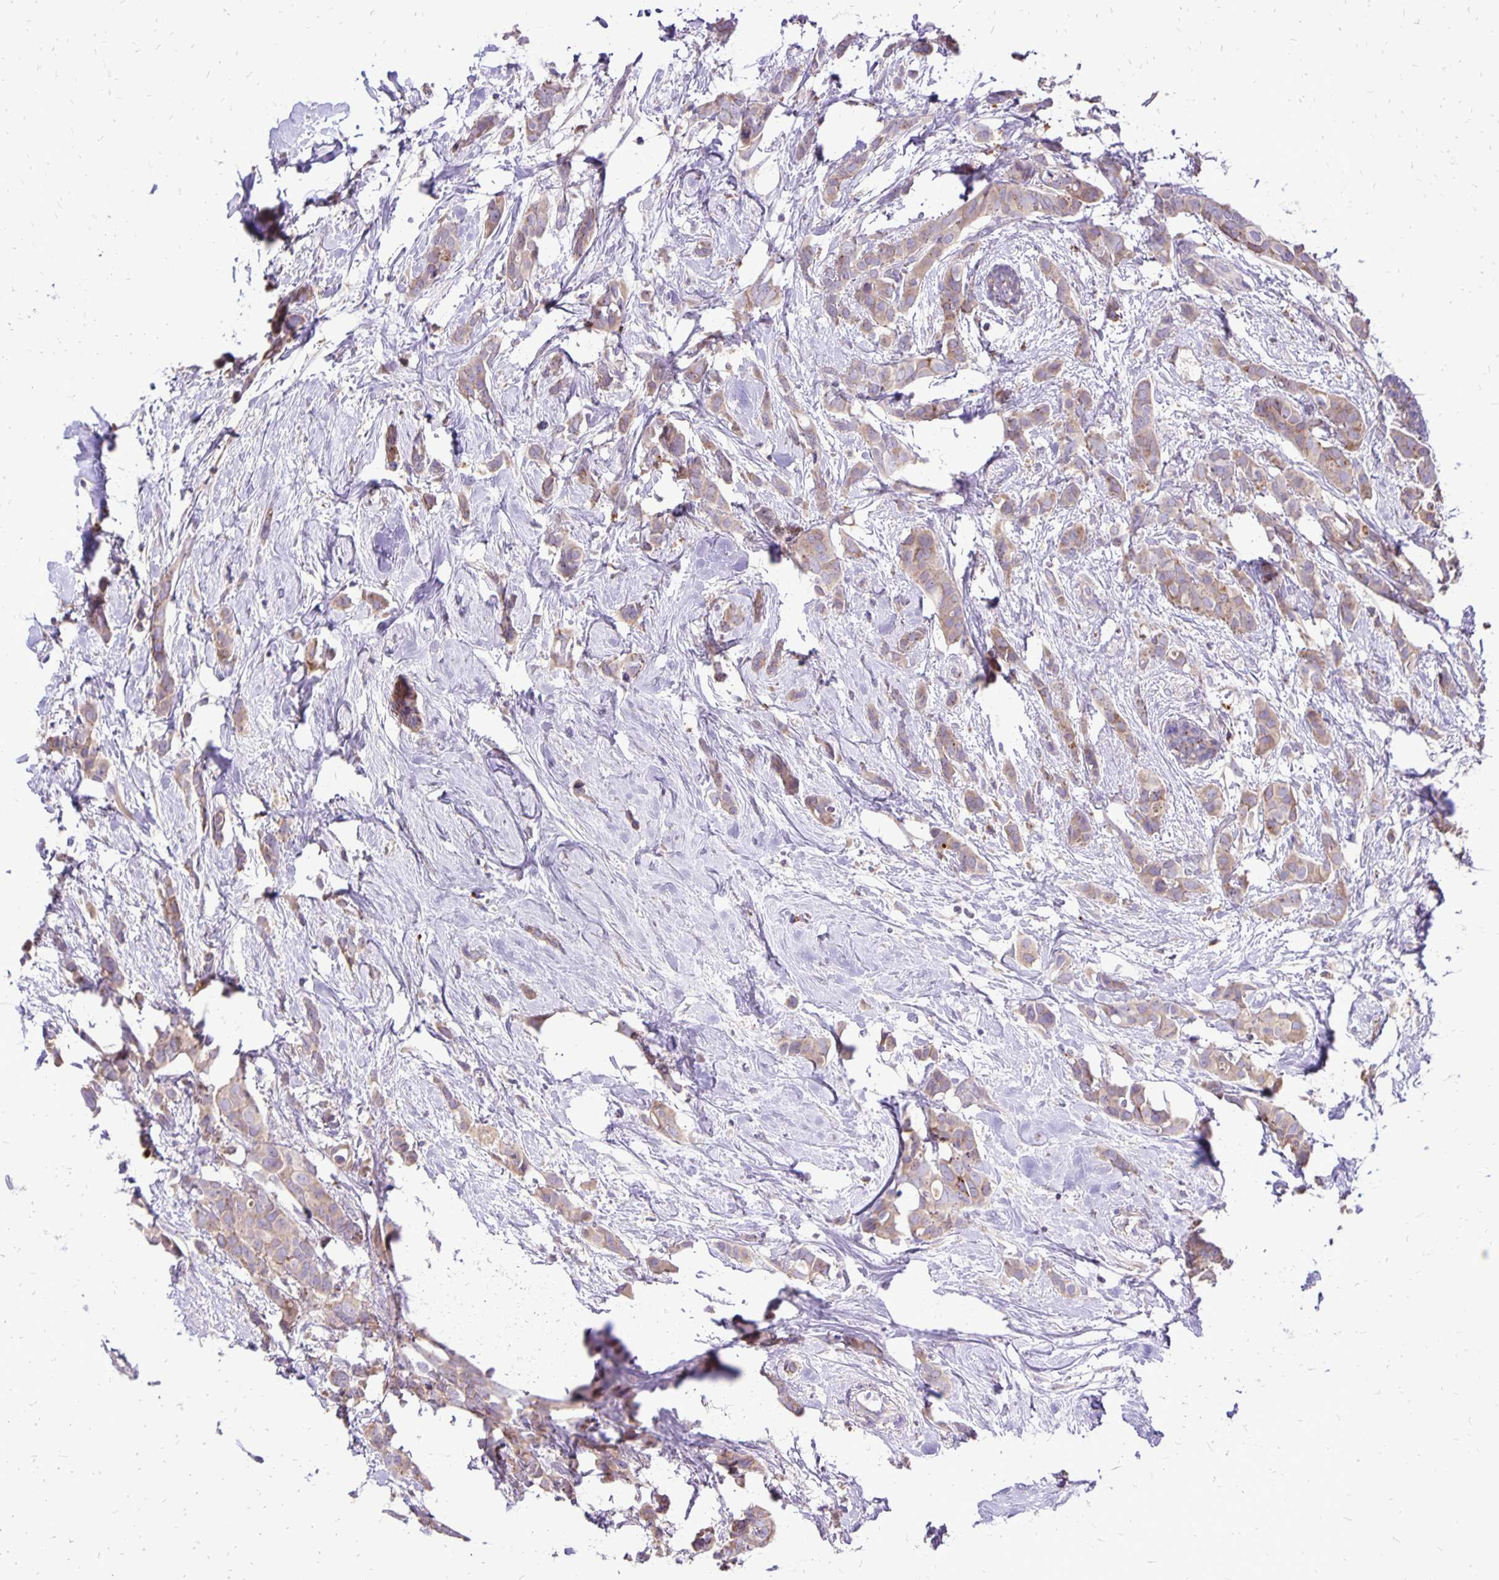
{"staining": {"intensity": "moderate", "quantity": ">75%", "location": "cytoplasmic/membranous"}, "tissue": "breast cancer", "cell_type": "Tumor cells", "image_type": "cancer", "snomed": [{"axis": "morphology", "description": "Duct carcinoma"}, {"axis": "topography", "description": "Breast"}], "caption": "A histopathology image of breast cancer stained for a protein reveals moderate cytoplasmic/membranous brown staining in tumor cells.", "gene": "EIF5A", "patient": {"sex": "female", "age": 62}}